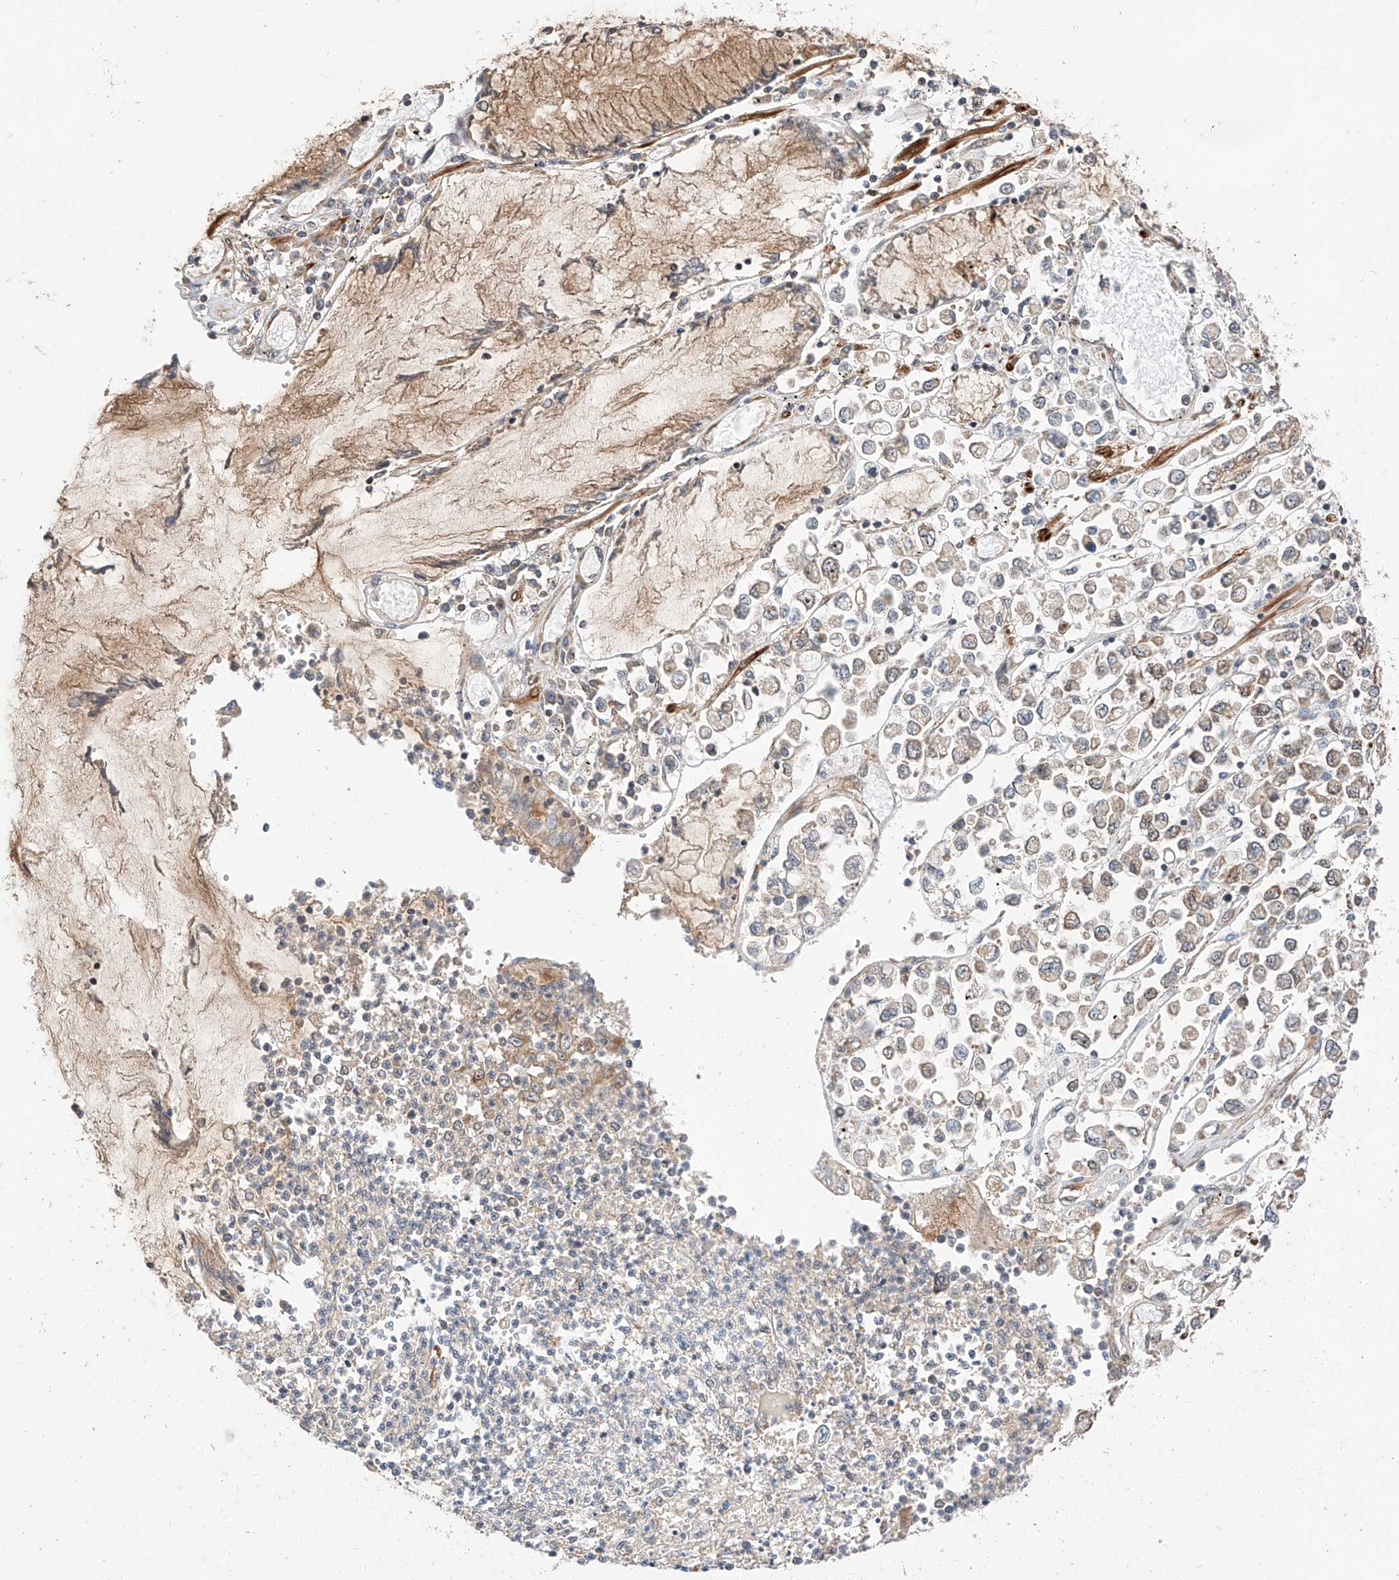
{"staining": {"intensity": "negative", "quantity": "none", "location": "none"}, "tissue": "stomach cancer", "cell_type": "Tumor cells", "image_type": "cancer", "snomed": [{"axis": "morphology", "description": "Adenocarcinoma, NOS"}, {"axis": "topography", "description": "Stomach"}], "caption": "Tumor cells are negative for protein expression in human stomach cancer (adenocarcinoma).", "gene": "RAB23", "patient": {"sex": "female", "age": 76}}